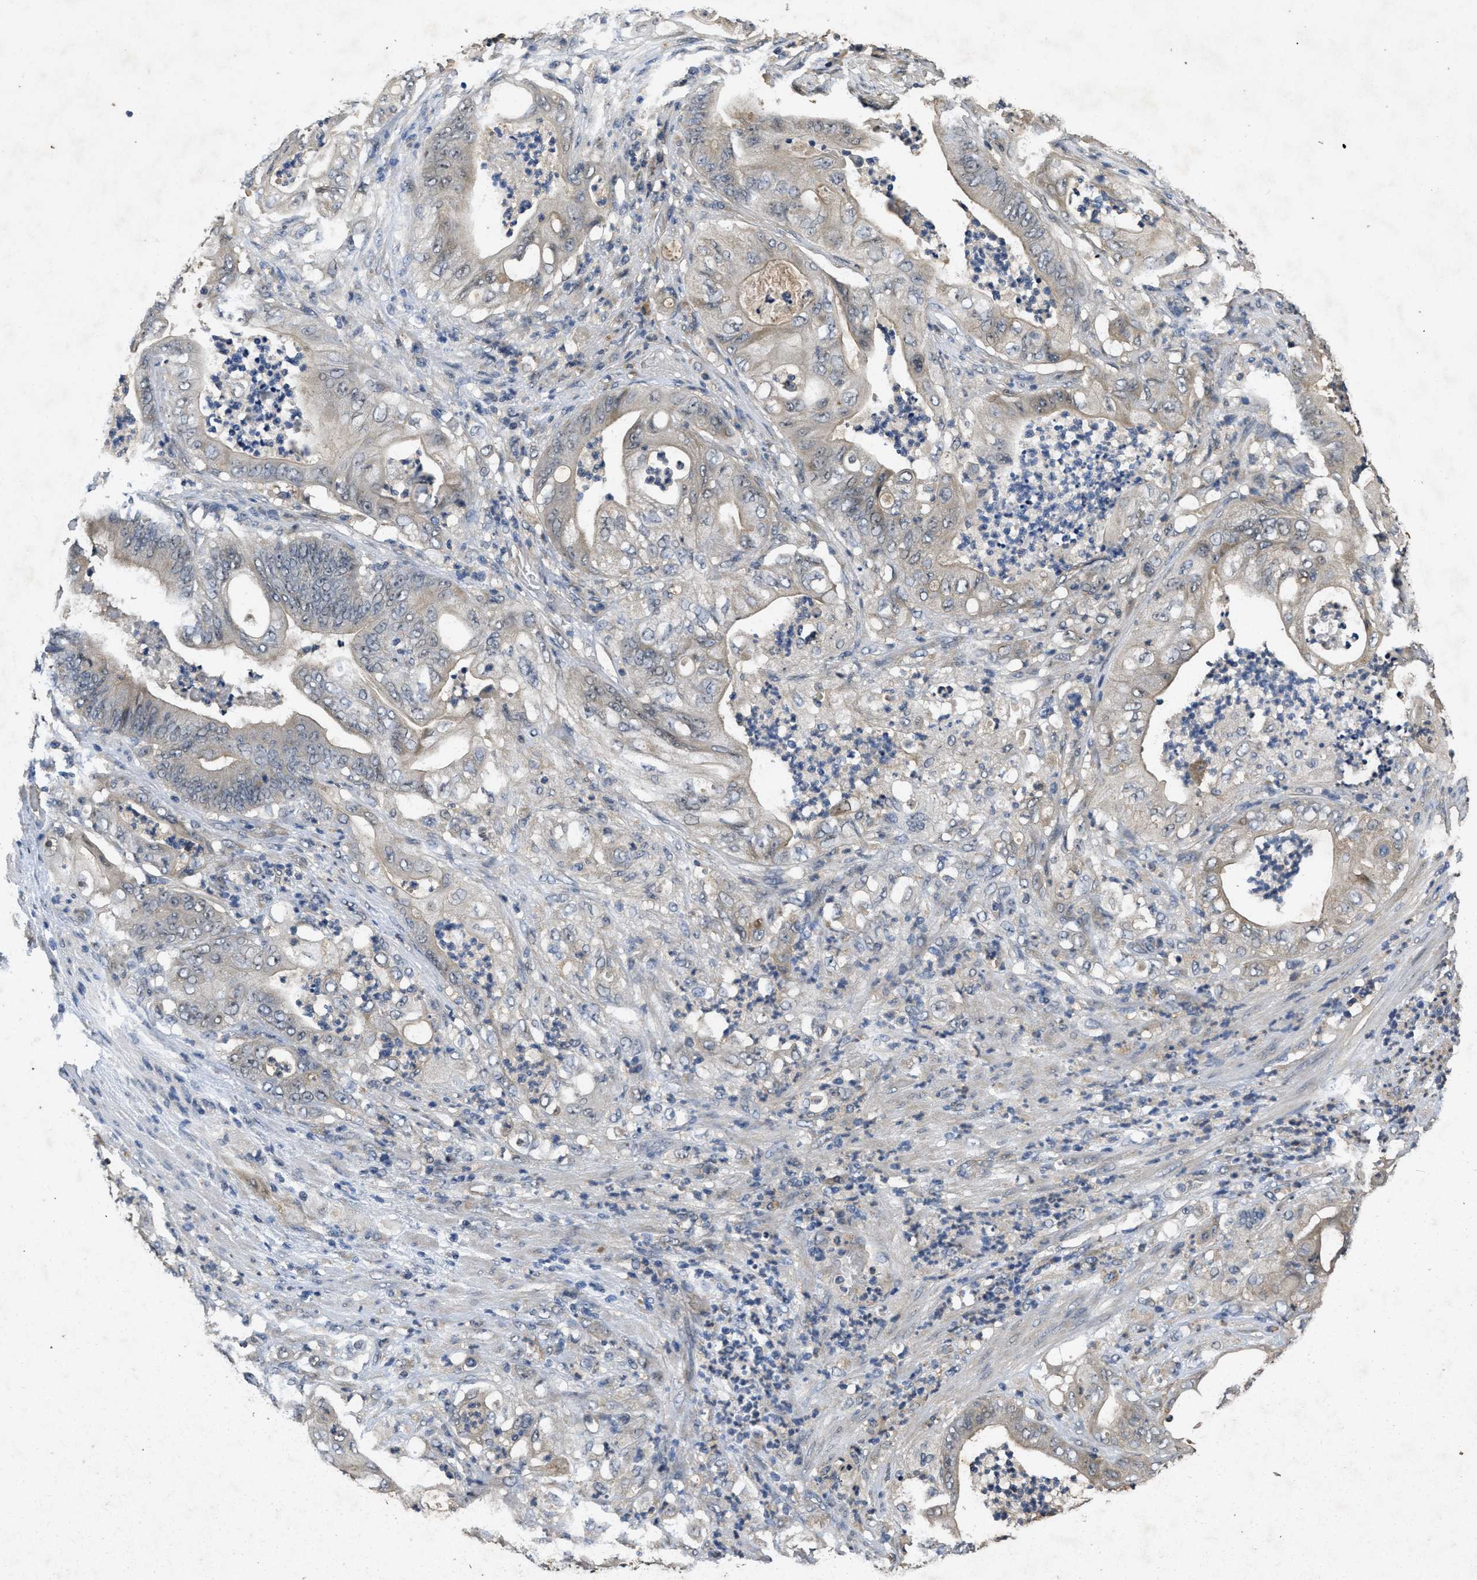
{"staining": {"intensity": "weak", "quantity": "<25%", "location": "cytoplasmic/membranous"}, "tissue": "stomach cancer", "cell_type": "Tumor cells", "image_type": "cancer", "snomed": [{"axis": "morphology", "description": "Adenocarcinoma, NOS"}, {"axis": "topography", "description": "Stomach"}], "caption": "A photomicrograph of stomach adenocarcinoma stained for a protein shows no brown staining in tumor cells.", "gene": "PAPOLG", "patient": {"sex": "female", "age": 73}}